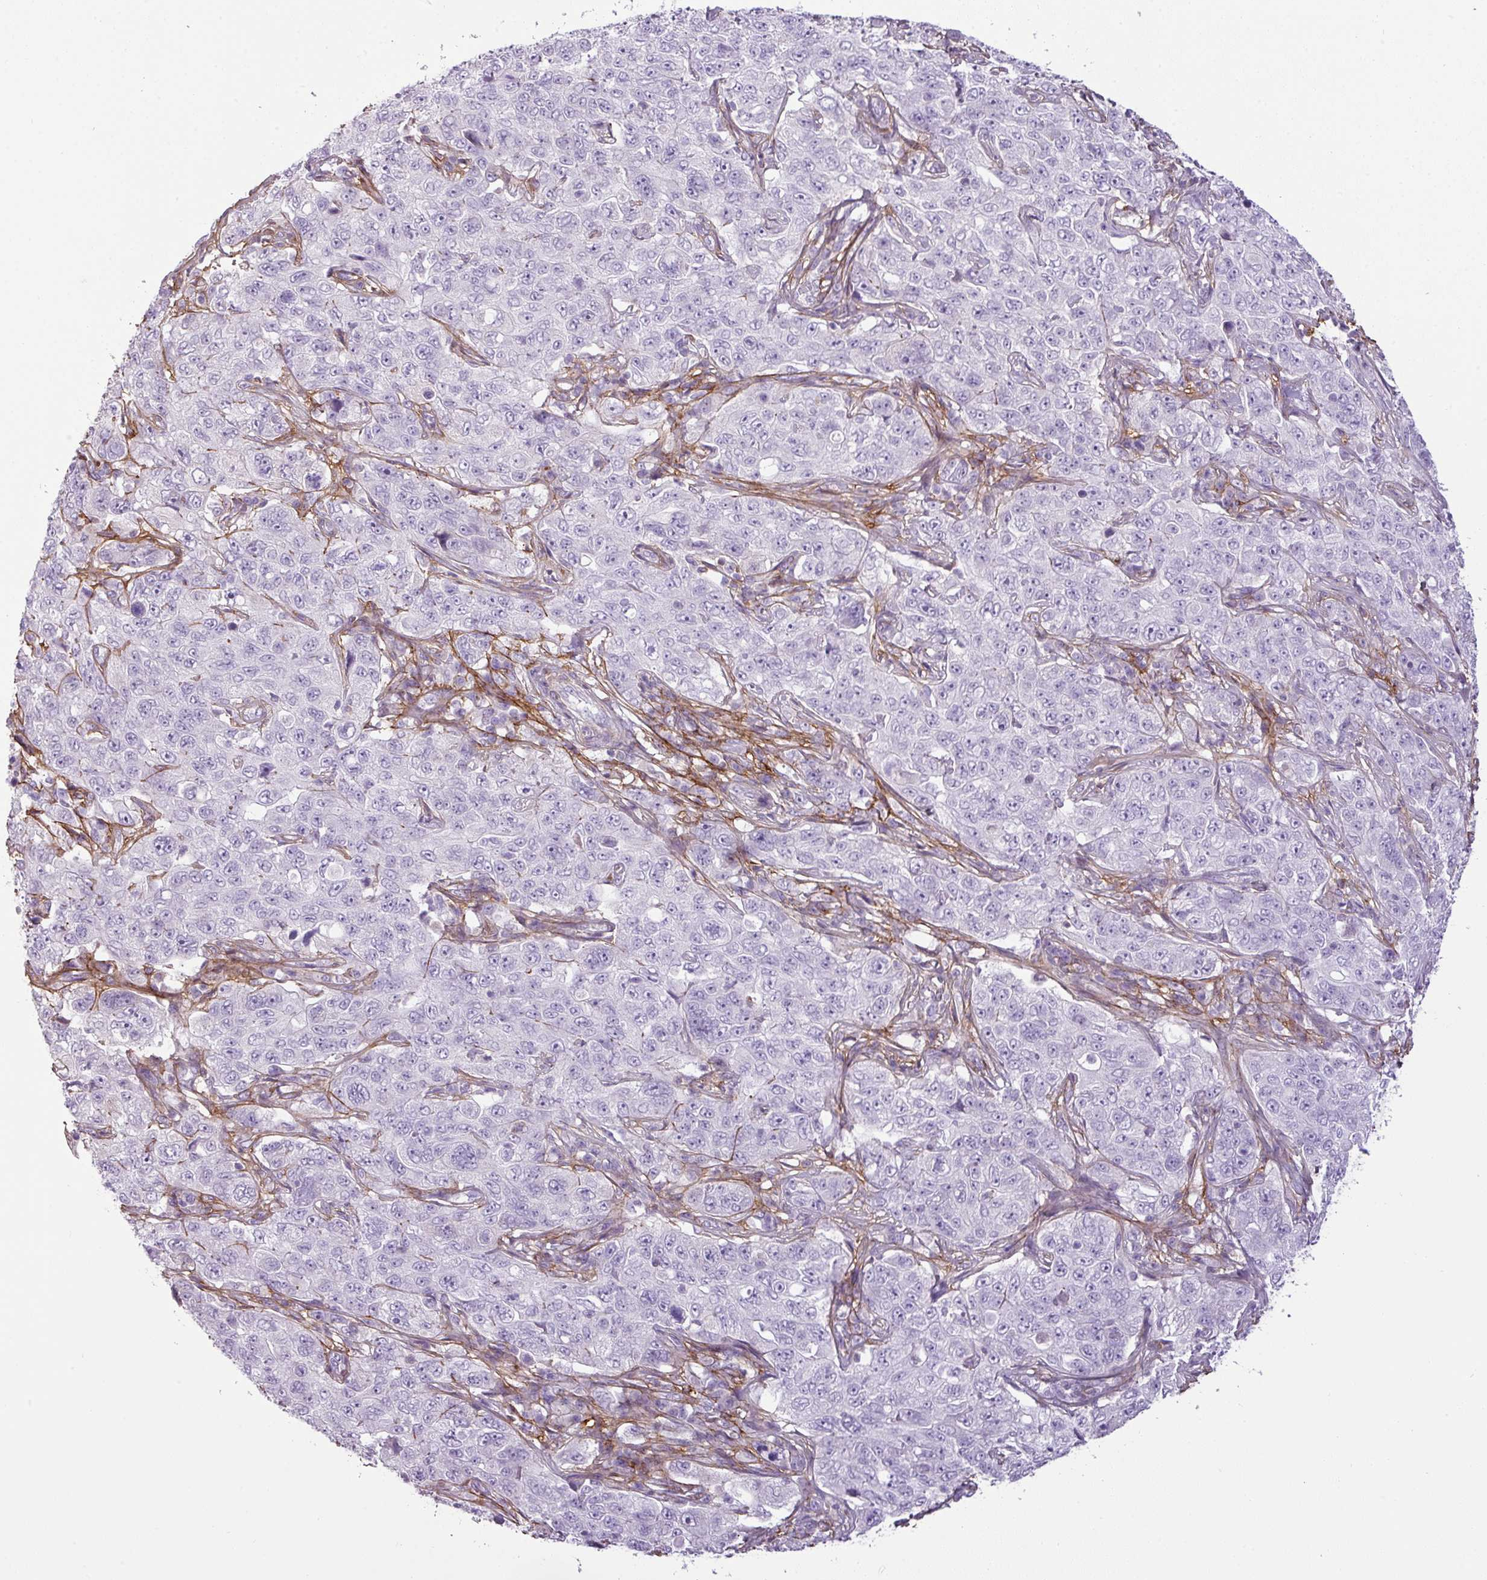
{"staining": {"intensity": "negative", "quantity": "none", "location": "none"}, "tissue": "pancreatic cancer", "cell_type": "Tumor cells", "image_type": "cancer", "snomed": [{"axis": "morphology", "description": "Adenocarcinoma, NOS"}, {"axis": "topography", "description": "Pancreas"}], "caption": "This is an immunohistochemistry (IHC) micrograph of pancreatic cancer (adenocarcinoma). There is no expression in tumor cells.", "gene": "PARD6G", "patient": {"sex": "male", "age": 68}}